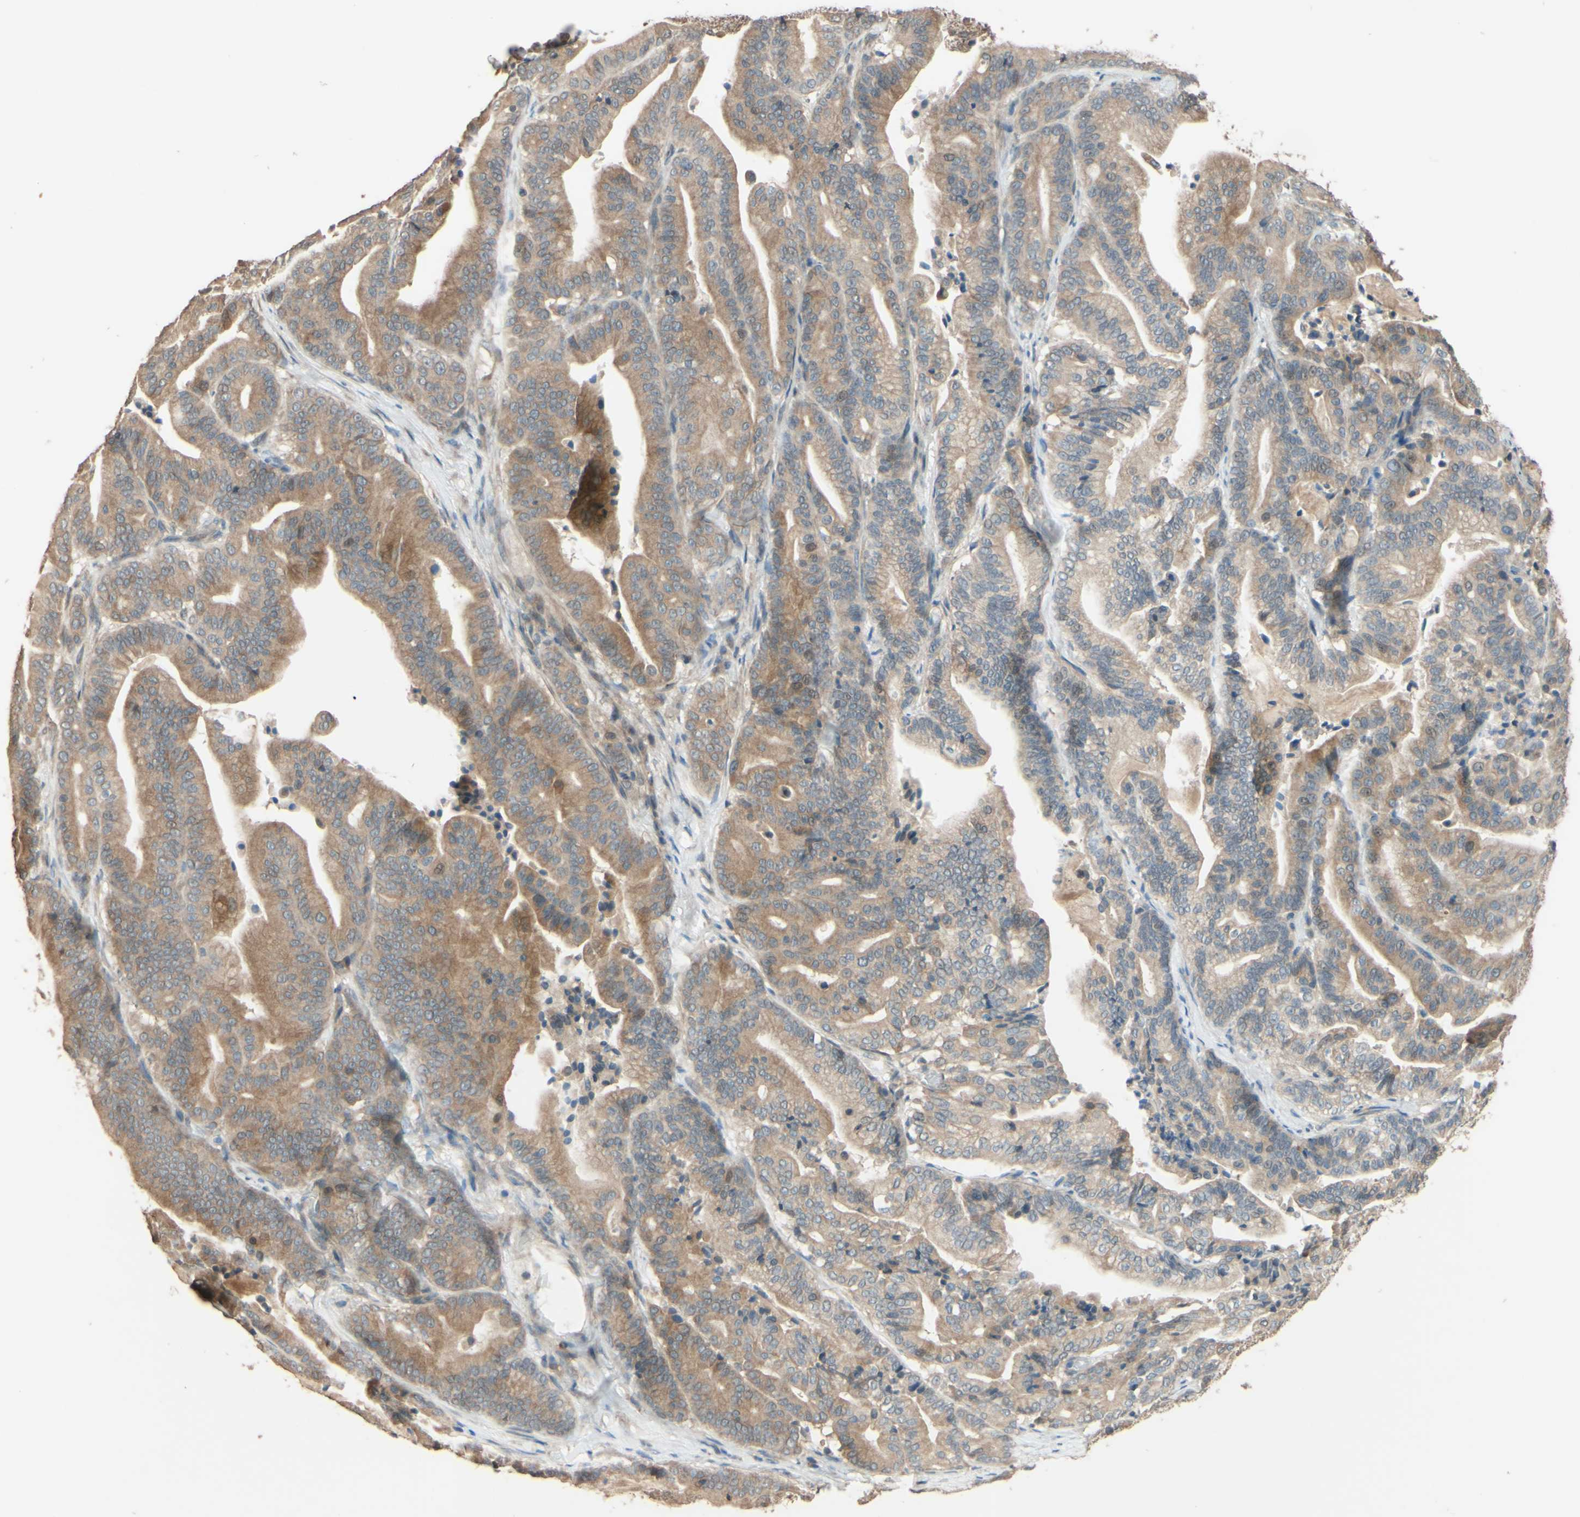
{"staining": {"intensity": "moderate", "quantity": ">75%", "location": "cytoplasmic/membranous"}, "tissue": "pancreatic cancer", "cell_type": "Tumor cells", "image_type": "cancer", "snomed": [{"axis": "morphology", "description": "Adenocarcinoma, NOS"}, {"axis": "topography", "description": "Pancreas"}], "caption": "Pancreatic cancer was stained to show a protein in brown. There is medium levels of moderate cytoplasmic/membranous positivity in approximately >75% of tumor cells.", "gene": "SMIM19", "patient": {"sex": "male", "age": 63}}